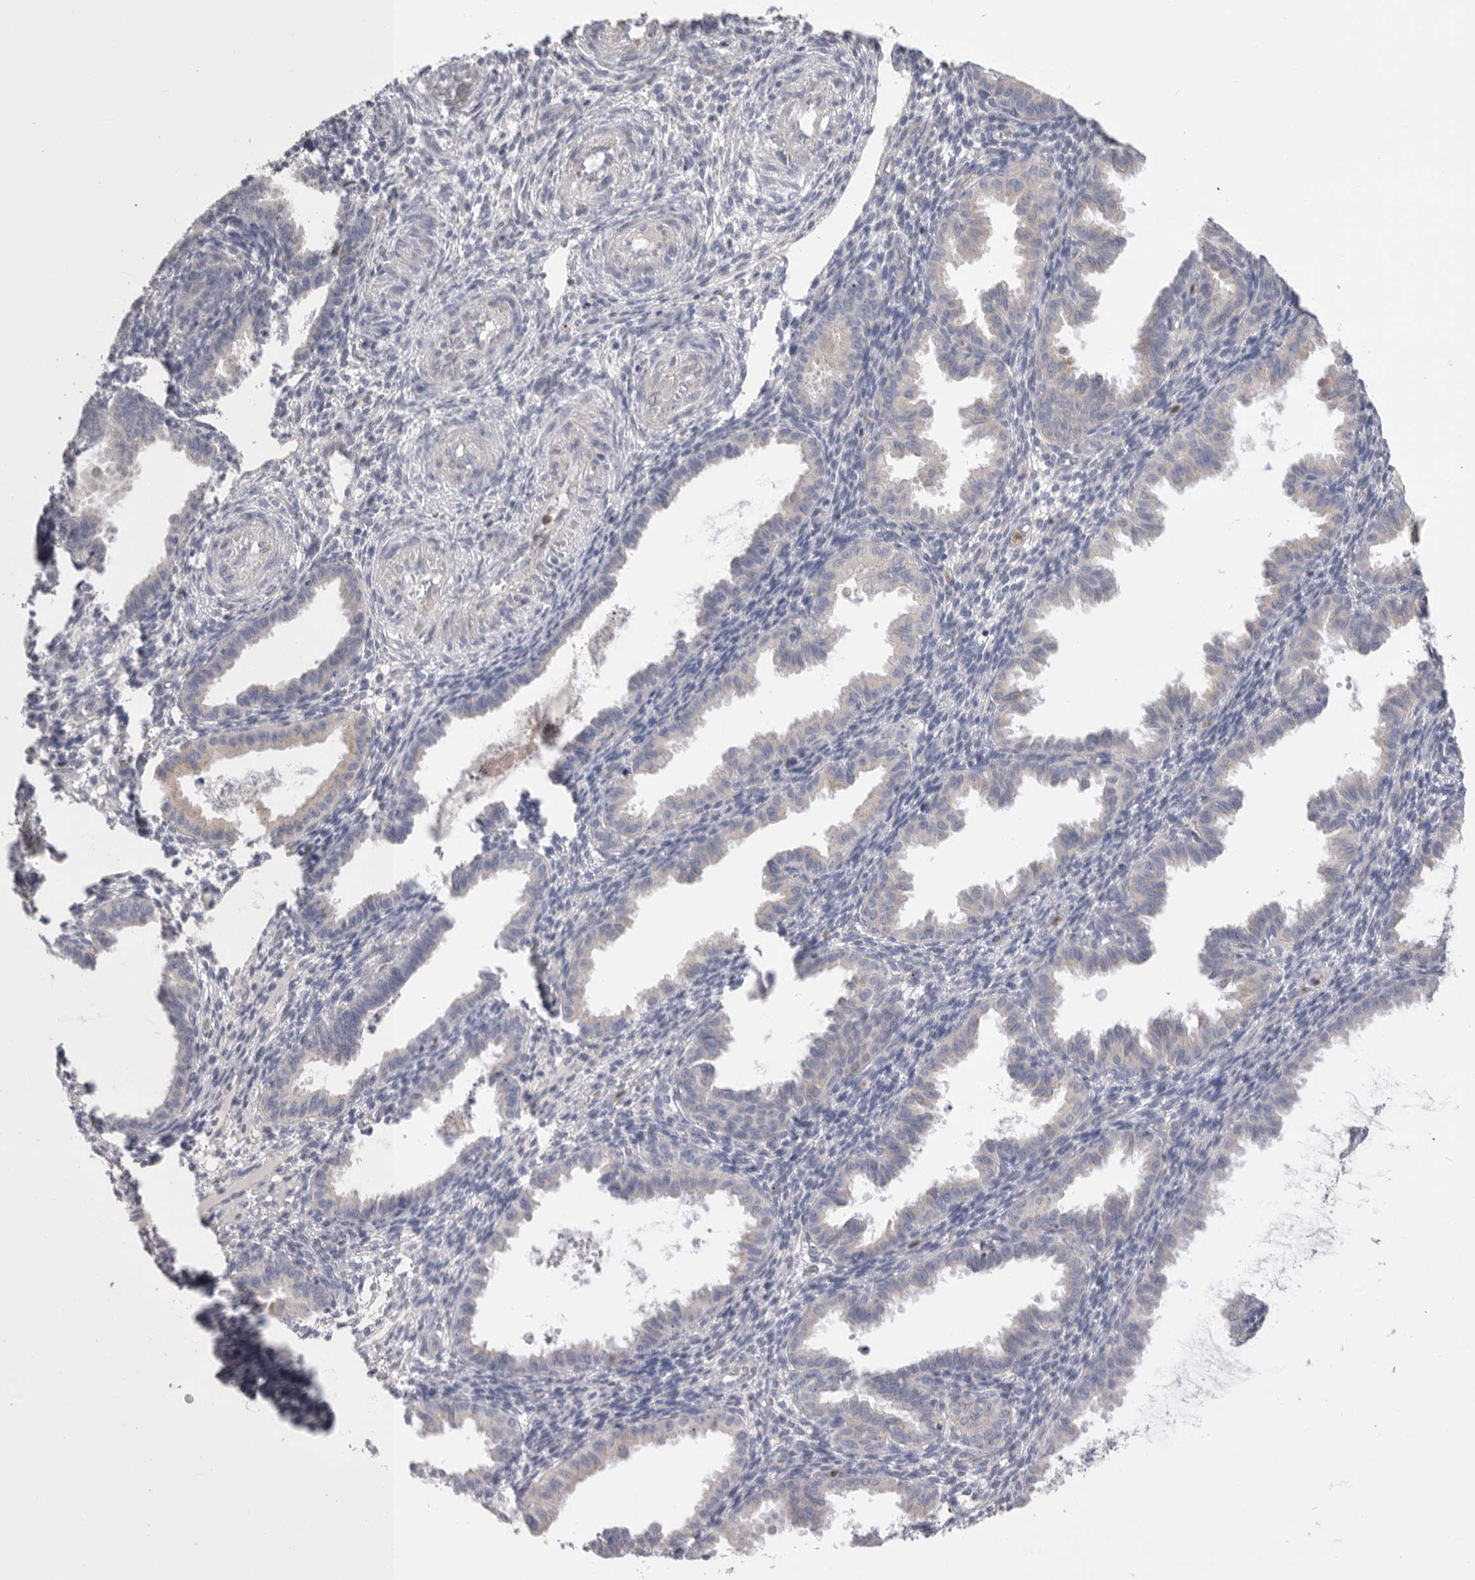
{"staining": {"intensity": "negative", "quantity": "none", "location": "none"}, "tissue": "endometrium", "cell_type": "Cells in endometrial stroma", "image_type": "normal", "snomed": [{"axis": "morphology", "description": "Normal tissue, NOS"}, {"axis": "topography", "description": "Endometrium"}], "caption": "Endometrium stained for a protein using immunohistochemistry (IHC) exhibits no expression cells in endometrial stroma.", "gene": "CCDC126", "patient": {"sex": "female", "age": 33}}